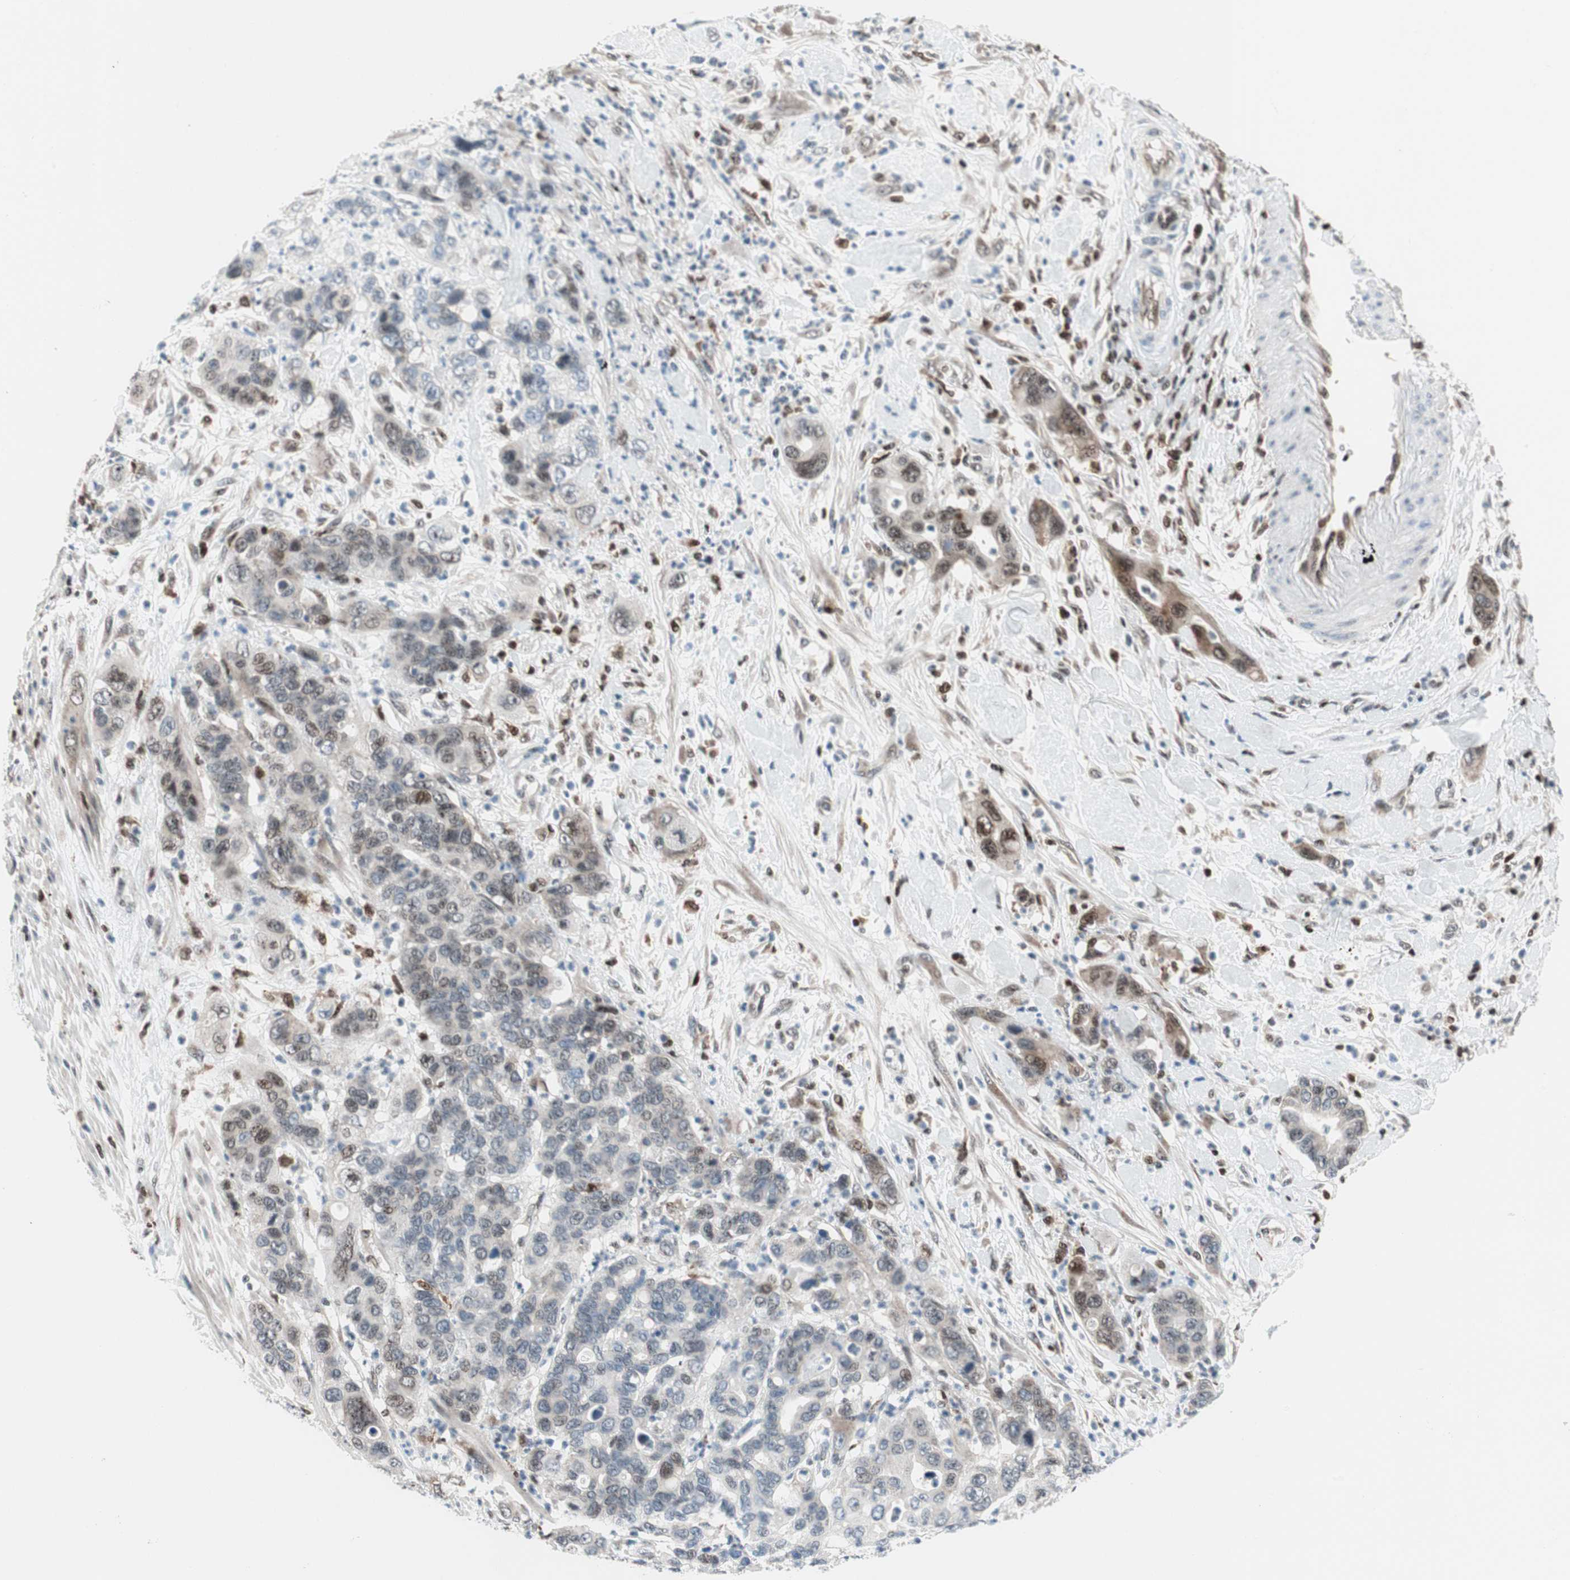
{"staining": {"intensity": "weak", "quantity": "25%-75%", "location": "cytoplasmic/membranous,nuclear"}, "tissue": "pancreatic cancer", "cell_type": "Tumor cells", "image_type": "cancer", "snomed": [{"axis": "morphology", "description": "Adenocarcinoma, NOS"}, {"axis": "topography", "description": "Pancreas"}], "caption": "Pancreatic cancer stained with a protein marker reveals weak staining in tumor cells.", "gene": "RGS10", "patient": {"sex": "female", "age": 71}}